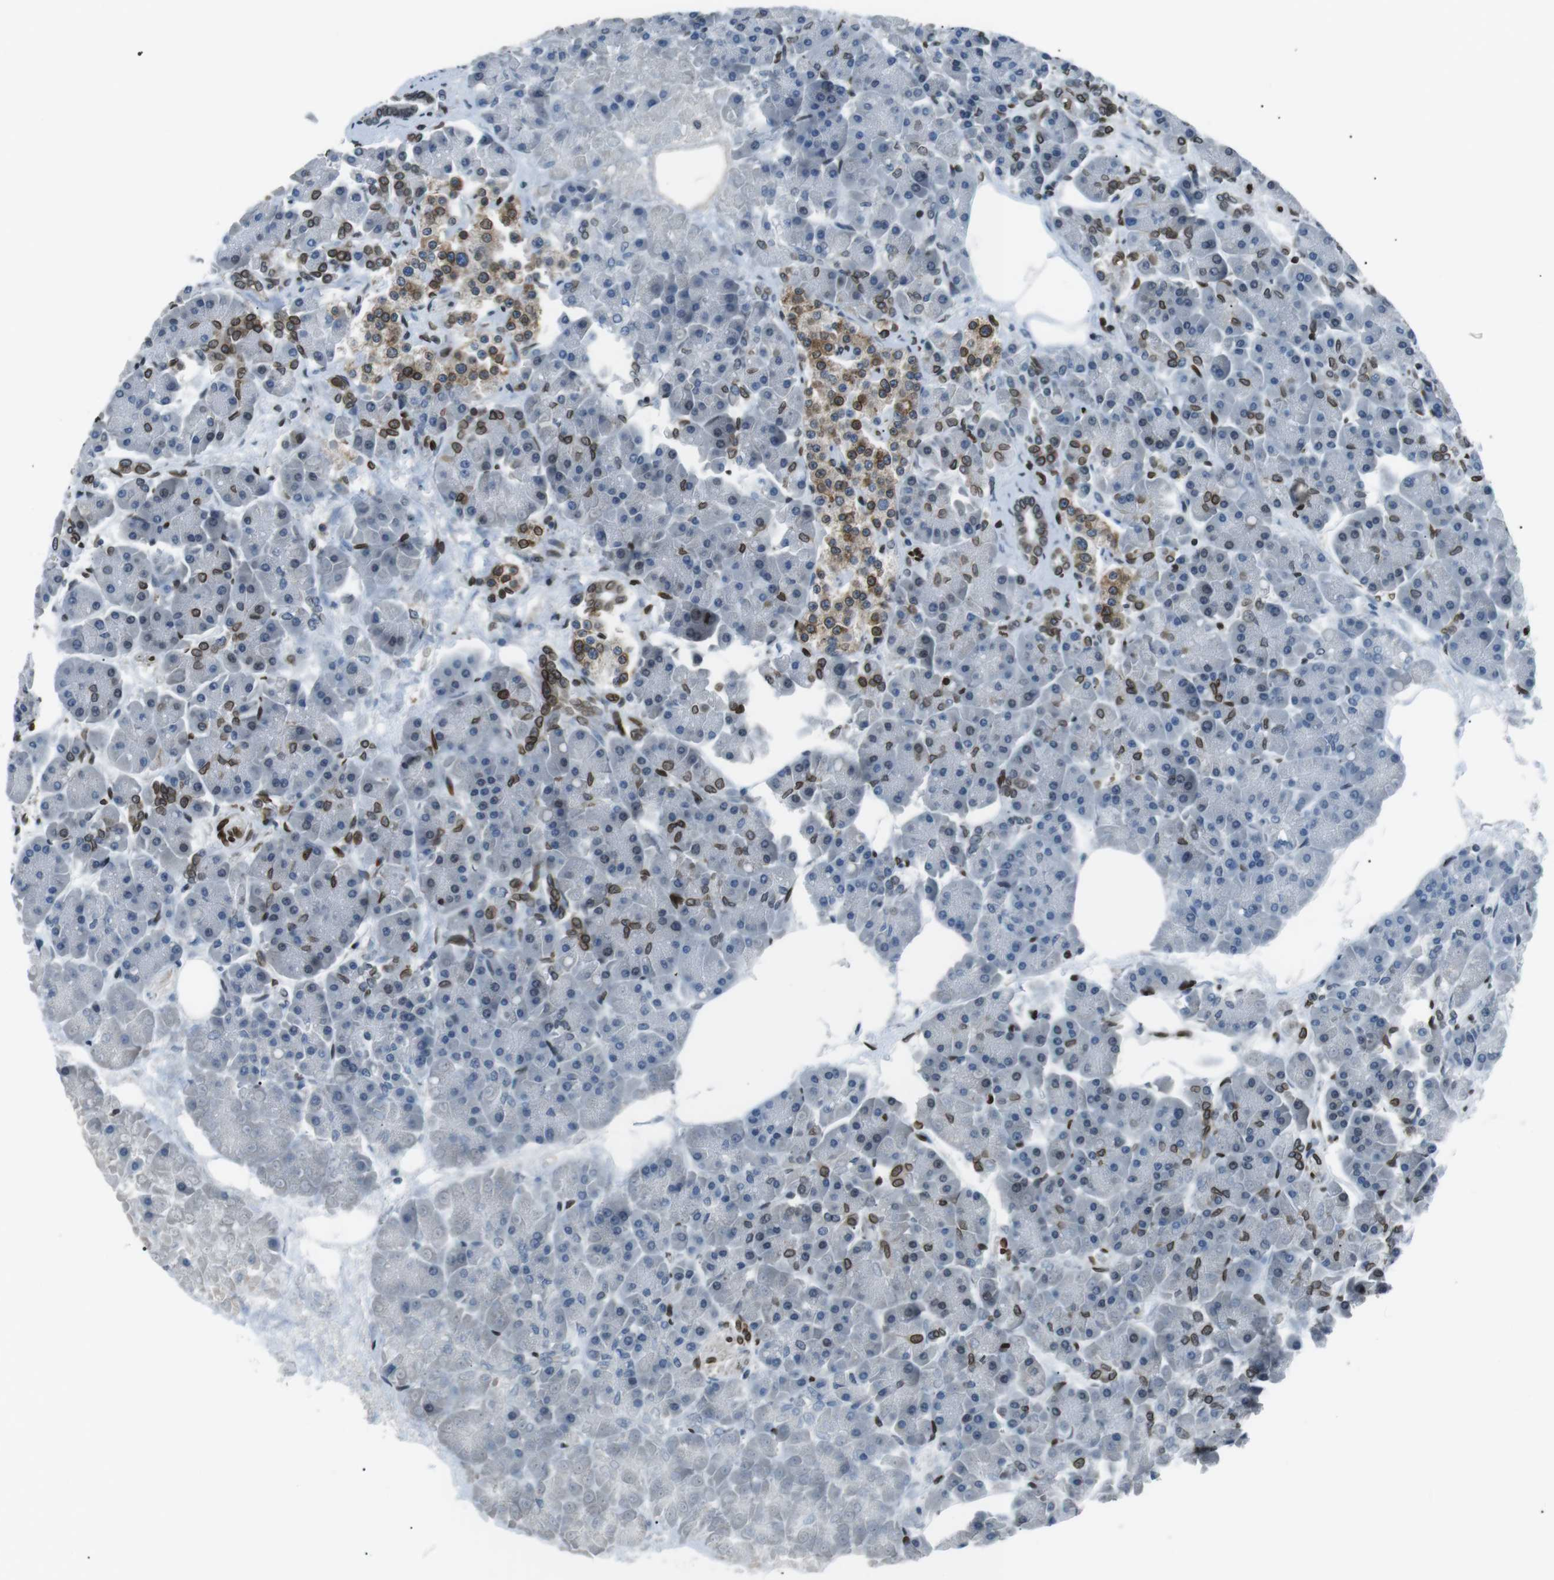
{"staining": {"intensity": "moderate", "quantity": "25%-75%", "location": "cytoplasmic/membranous,nuclear"}, "tissue": "pancreas", "cell_type": "Exocrine glandular cells", "image_type": "normal", "snomed": [{"axis": "morphology", "description": "Normal tissue, NOS"}, {"axis": "topography", "description": "Pancreas"}], "caption": "Protein staining demonstrates moderate cytoplasmic/membranous,nuclear staining in approximately 25%-75% of exocrine glandular cells in normal pancreas. Nuclei are stained in blue.", "gene": "TMX4", "patient": {"sex": "female", "age": 70}}